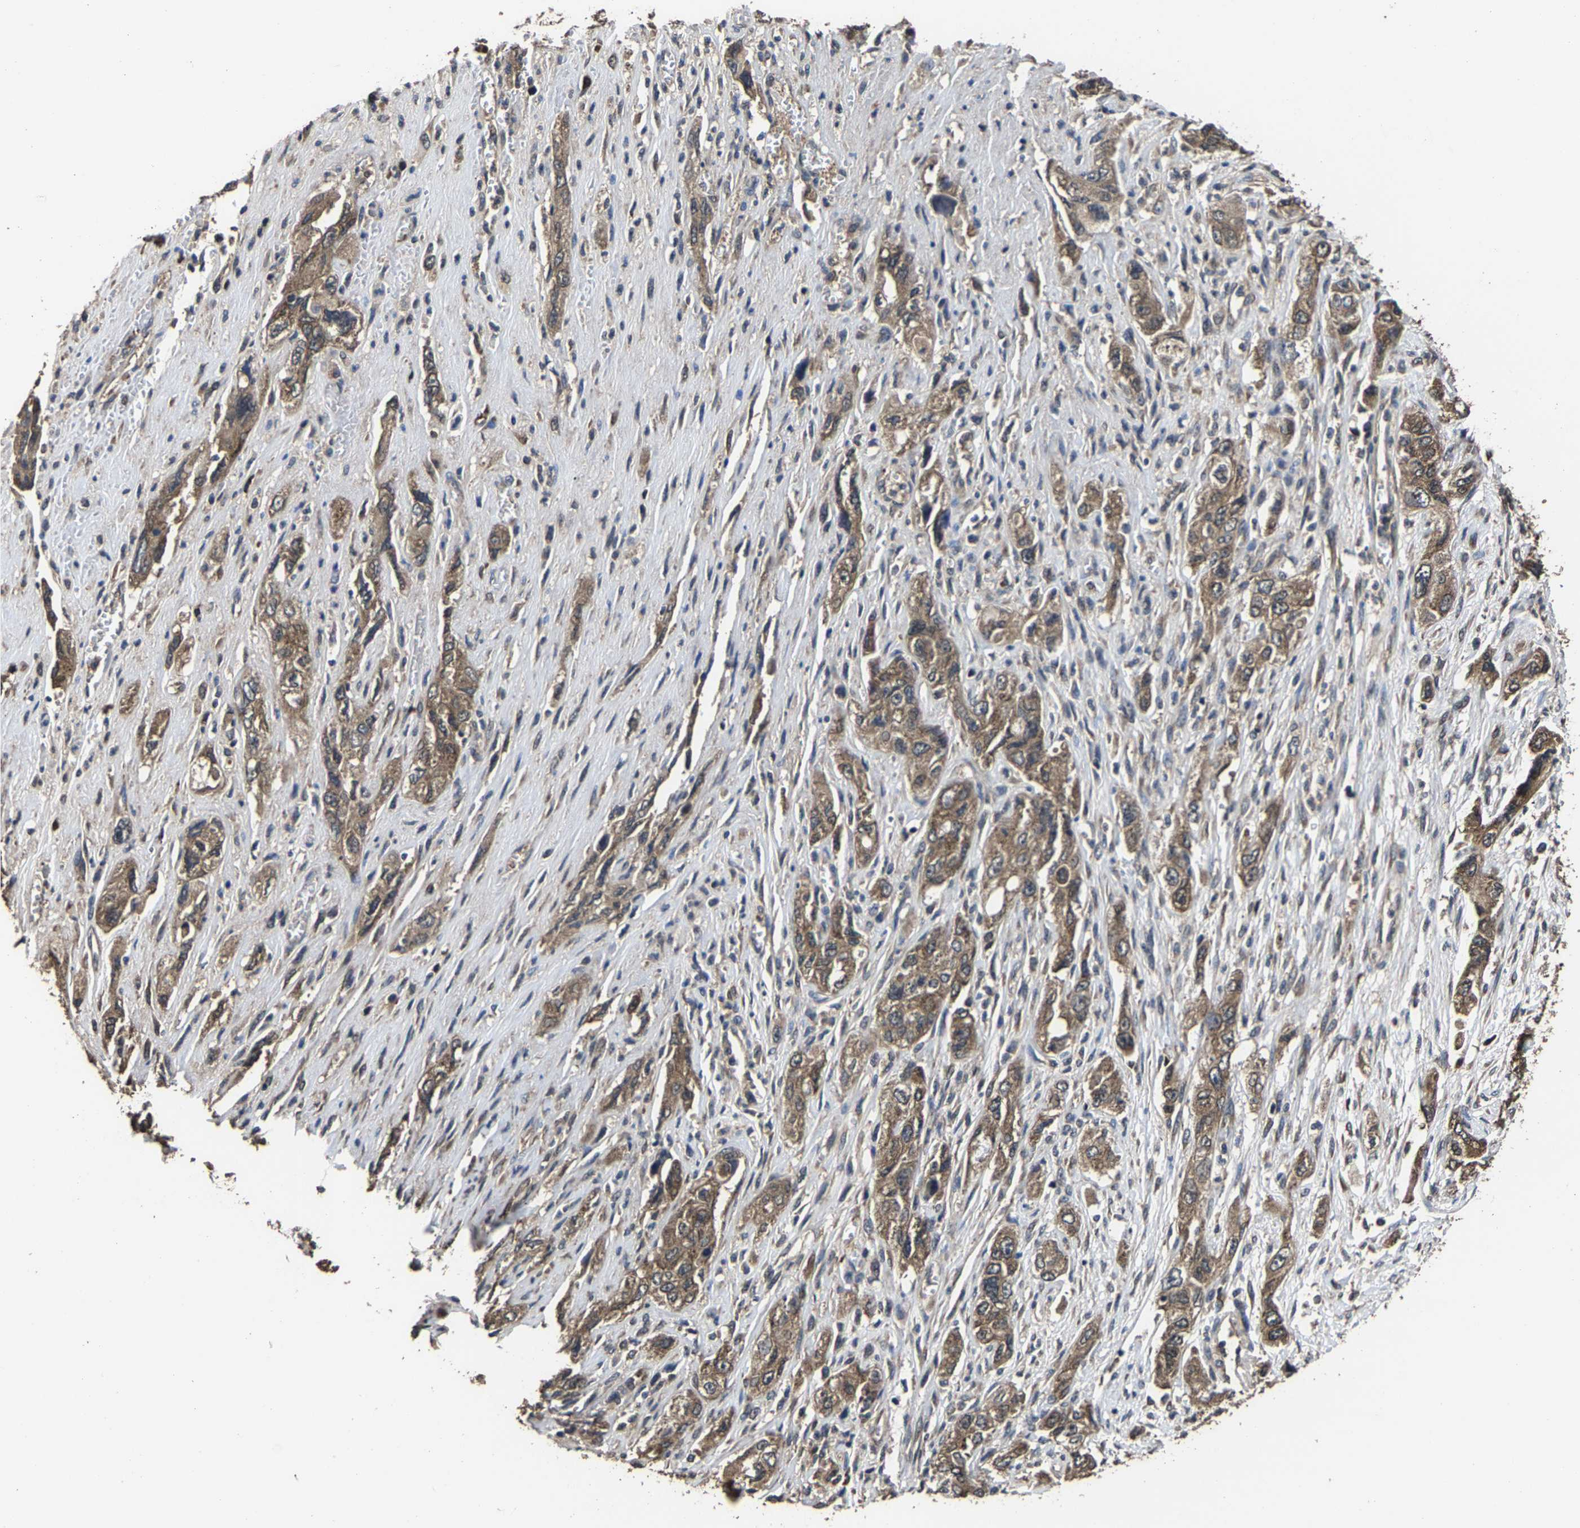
{"staining": {"intensity": "moderate", "quantity": ">75%", "location": "cytoplasmic/membranous"}, "tissue": "pancreatic cancer", "cell_type": "Tumor cells", "image_type": "cancer", "snomed": [{"axis": "morphology", "description": "Adenocarcinoma, NOS"}, {"axis": "topography", "description": "Pancreas"}], "caption": "Immunohistochemical staining of human pancreatic adenocarcinoma reveals medium levels of moderate cytoplasmic/membranous protein expression in approximately >75% of tumor cells.", "gene": "EBAG9", "patient": {"sex": "female", "age": 73}}